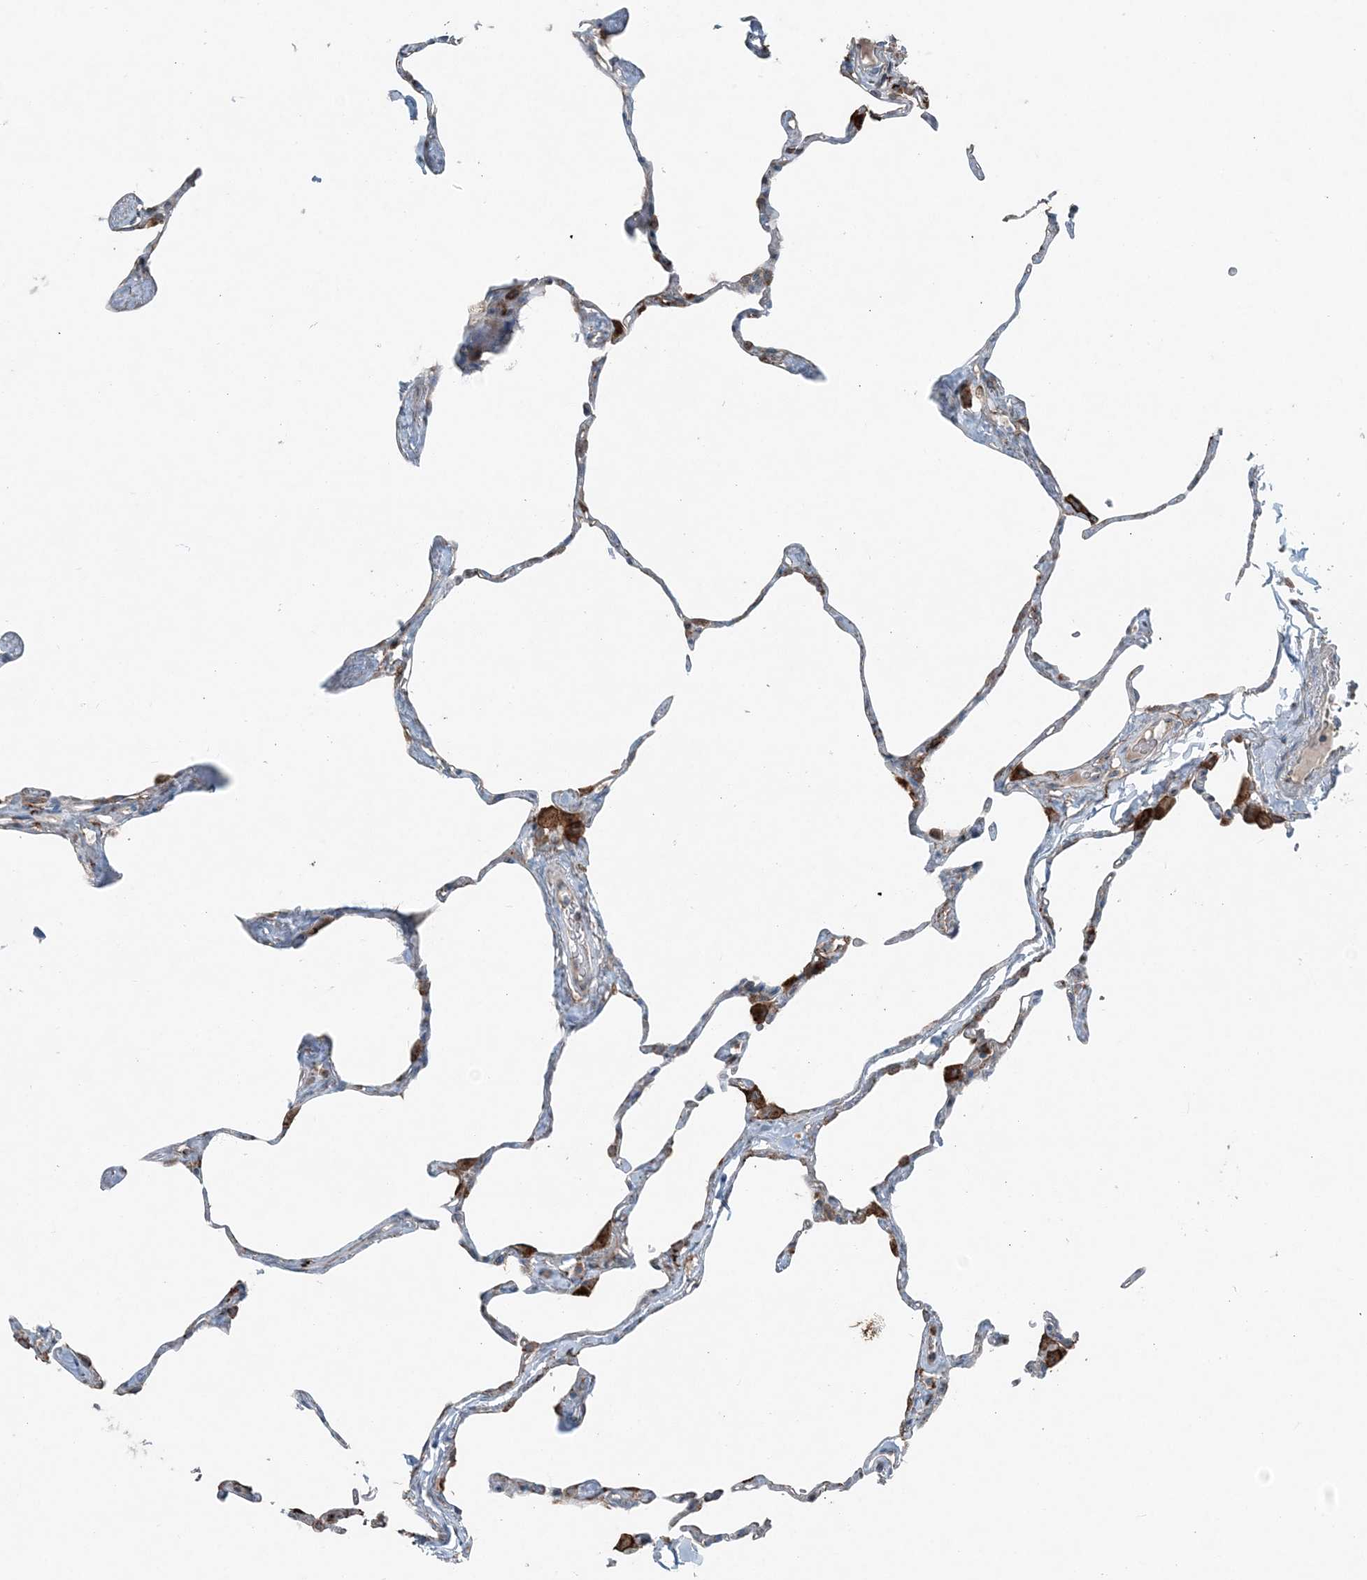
{"staining": {"intensity": "negative", "quantity": "none", "location": "none"}, "tissue": "lung", "cell_type": "Alveolar cells", "image_type": "normal", "snomed": [{"axis": "morphology", "description": "Normal tissue, NOS"}, {"axis": "topography", "description": "Lung"}], "caption": "Photomicrograph shows no protein expression in alveolar cells of benign lung. (Brightfield microscopy of DAB immunohistochemistry at high magnification).", "gene": "KY", "patient": {"sex": "male", "age": 65}}